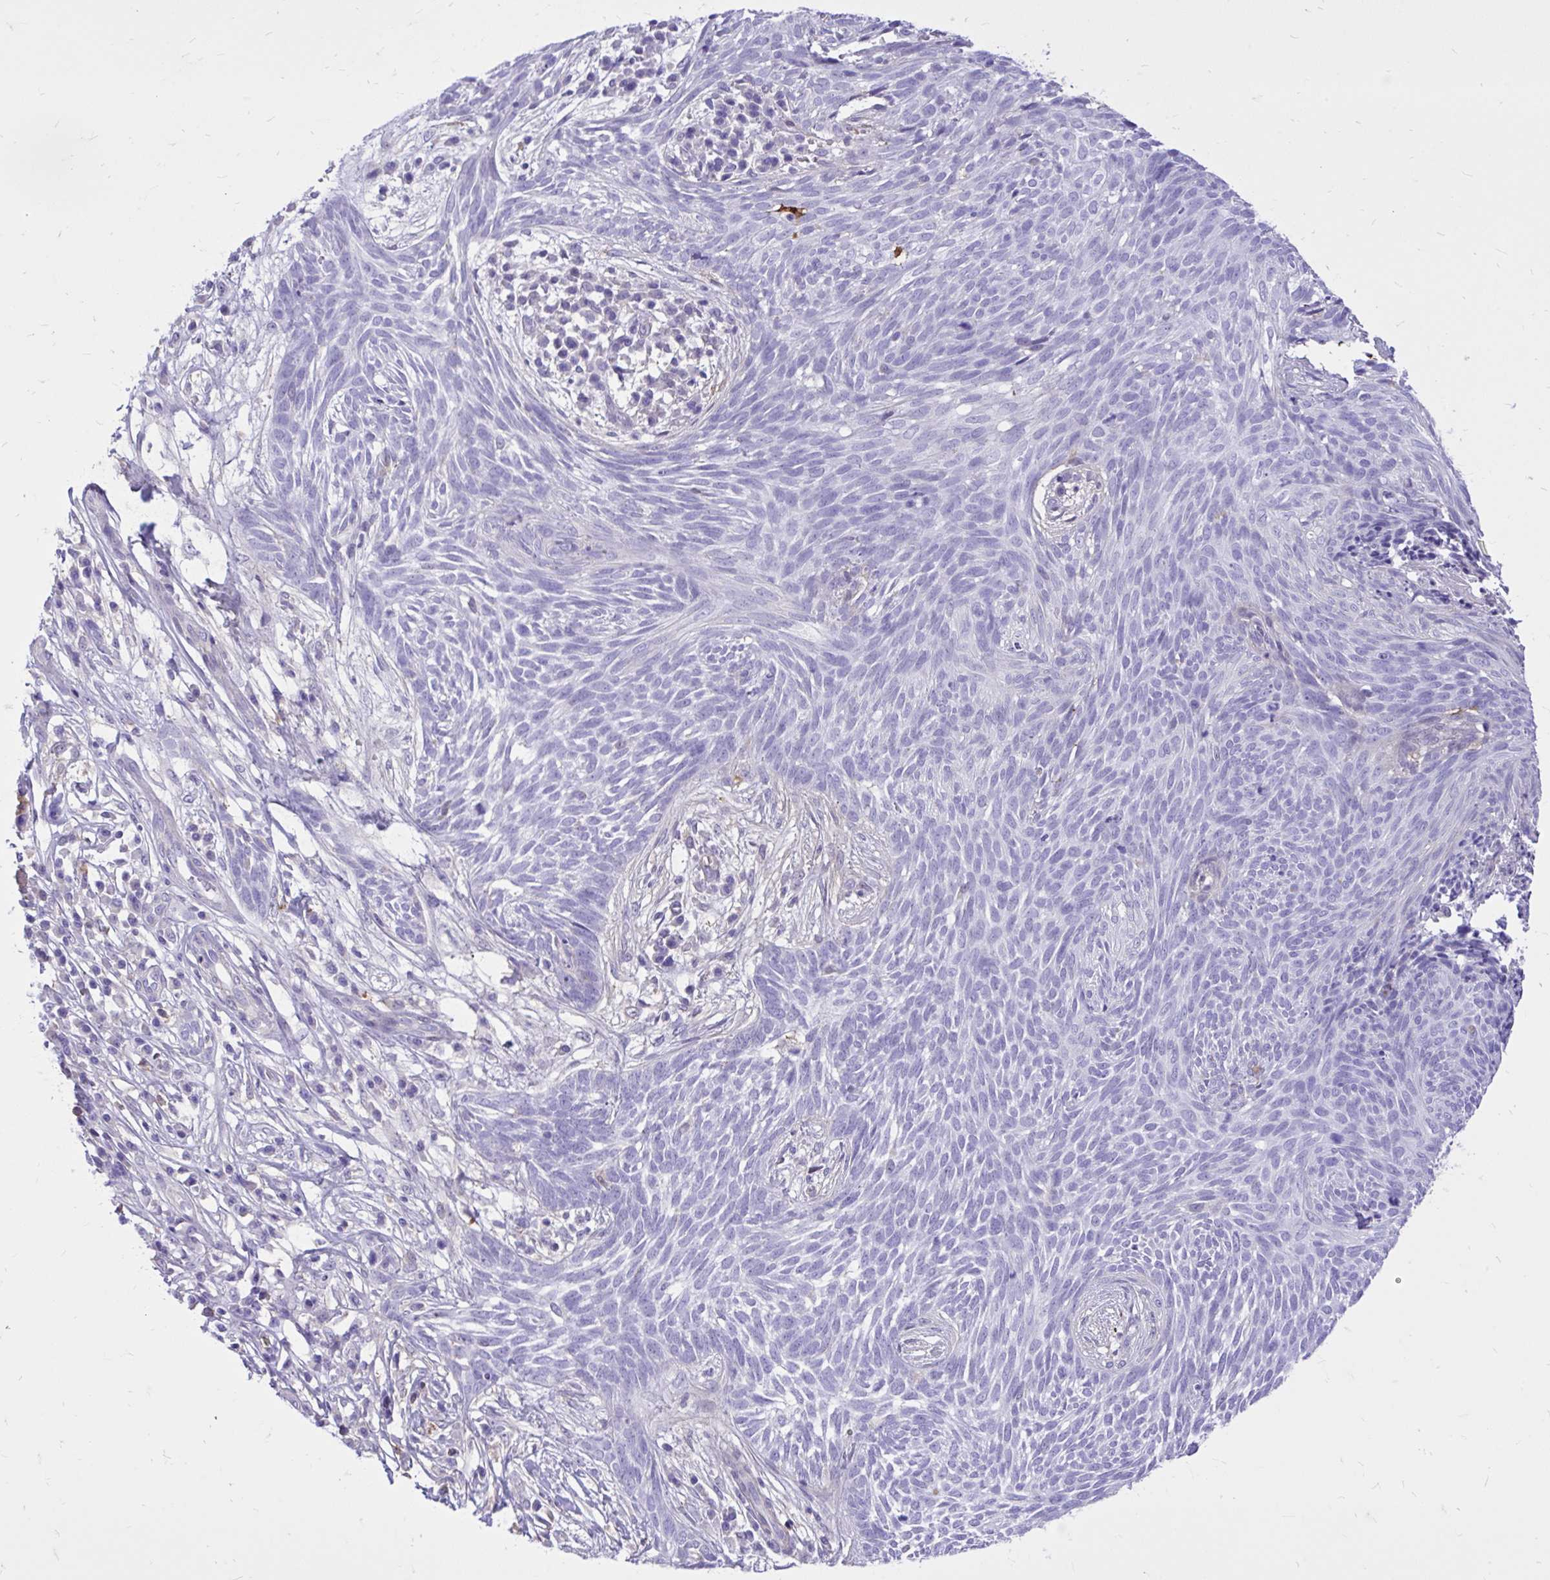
{"staining": {"intensity": "negative", "quantity": "none", "location": "none"}, "tissue": "skin cancer", "cell_type": "Tumor cells", "image_type": "cancer", "snomed": [{"axis": "morphology", "description": "Basal cell carcinoma"}, {"axis": "topography", "description": "Skin"}, {"axis": "topography", "description": "Skin, foot"}], "caption": "Human basal cell carcinoma (skin) stained for a protein using IHC reveals no staining in tumor cells.", "gene": "TLR7", "patient": {"sex": "female", "age": 86}}